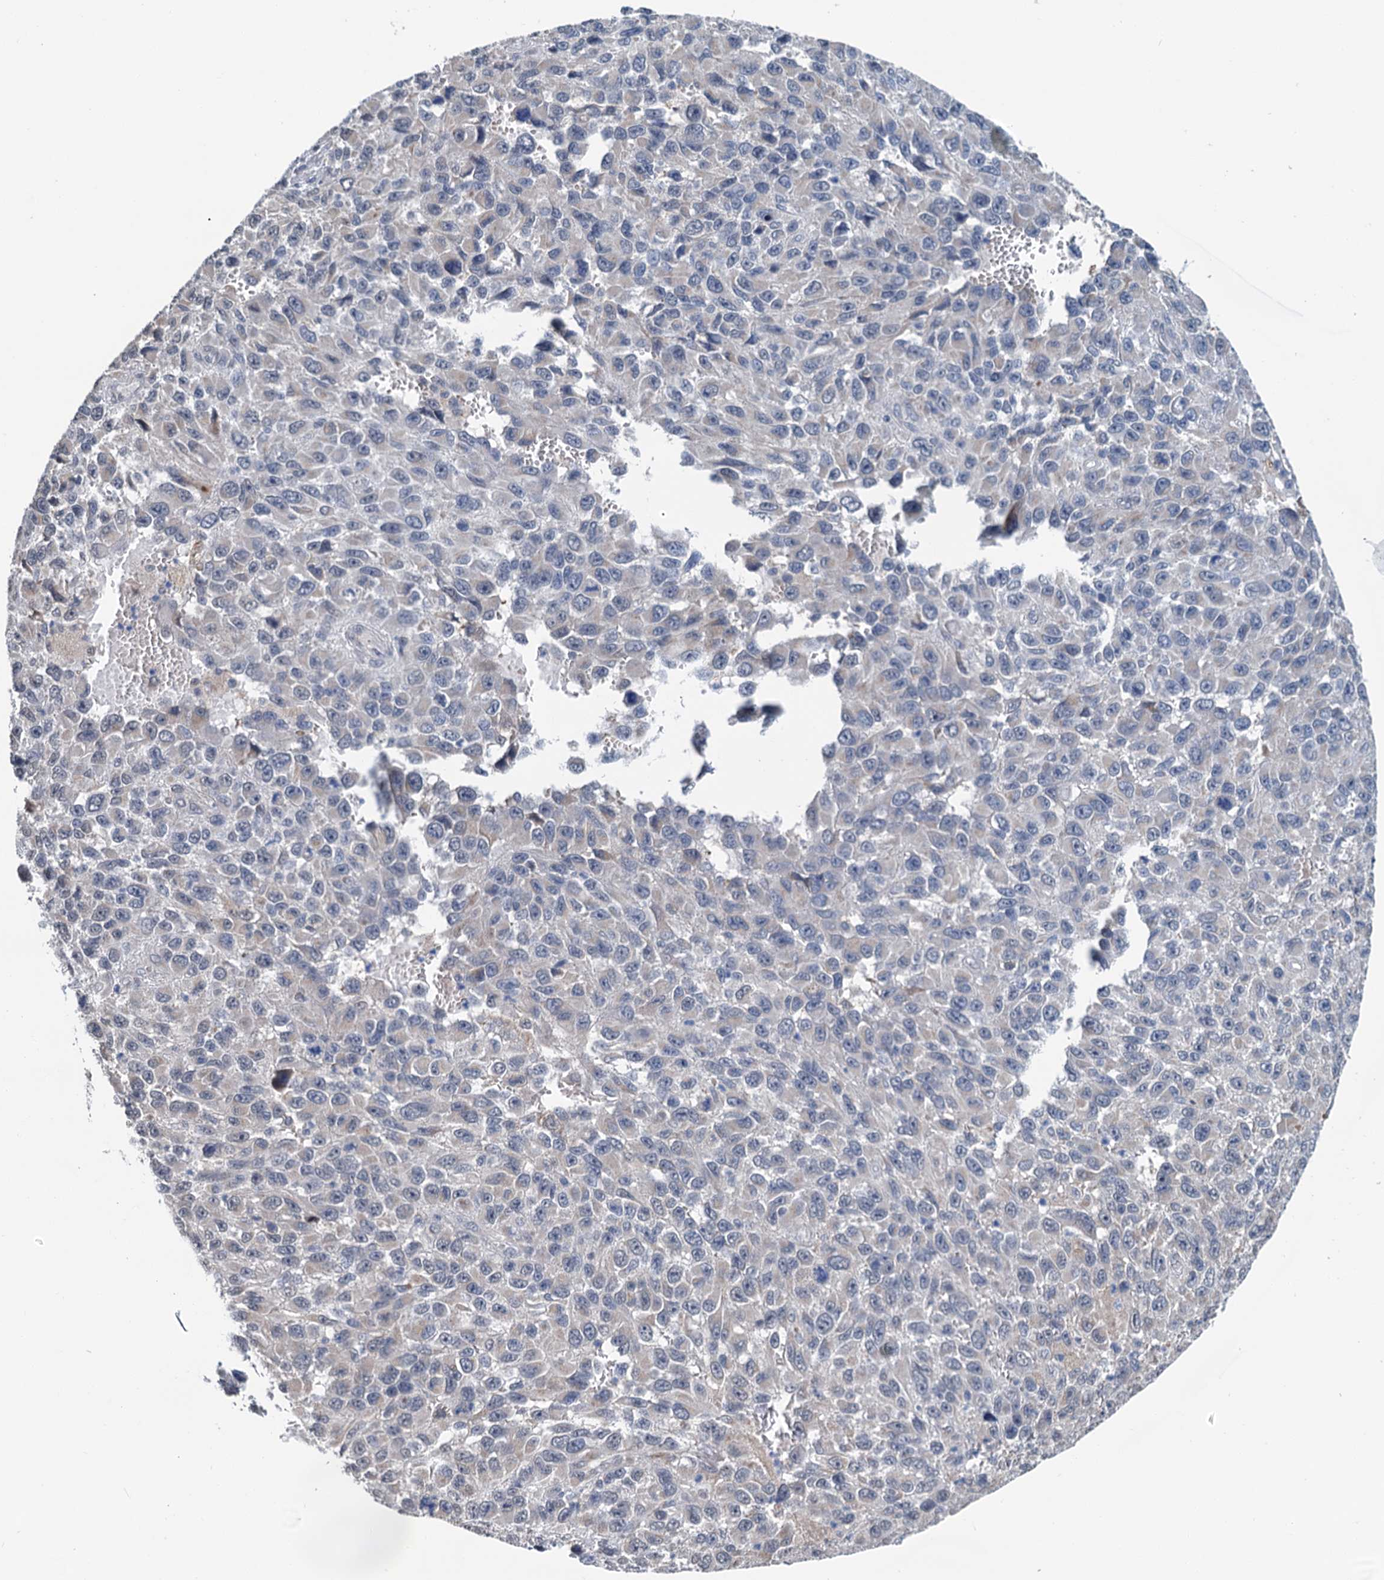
{"staining": {"intensity": "negative", "quantity": "none", "location": "none"}, "tissue": "melanoma", "cell_type": "Tumor cells", "image_type": "cancer", "snomed": [{"axis": "morphology", "description": "Normal tissue, NOS"}, {"axis": "morphology", "description": "Malignant melanoma, NOS"}, {"axis": "topography", "description": "Skin"}], "caption": "Immunohistochemistry image of neoplastic tissue: human melanoma stained with DAB shows no significant protein positivity in tumor cells.", "gene": "SHLD1", "patient": {"sex": "female", "age": 96}}